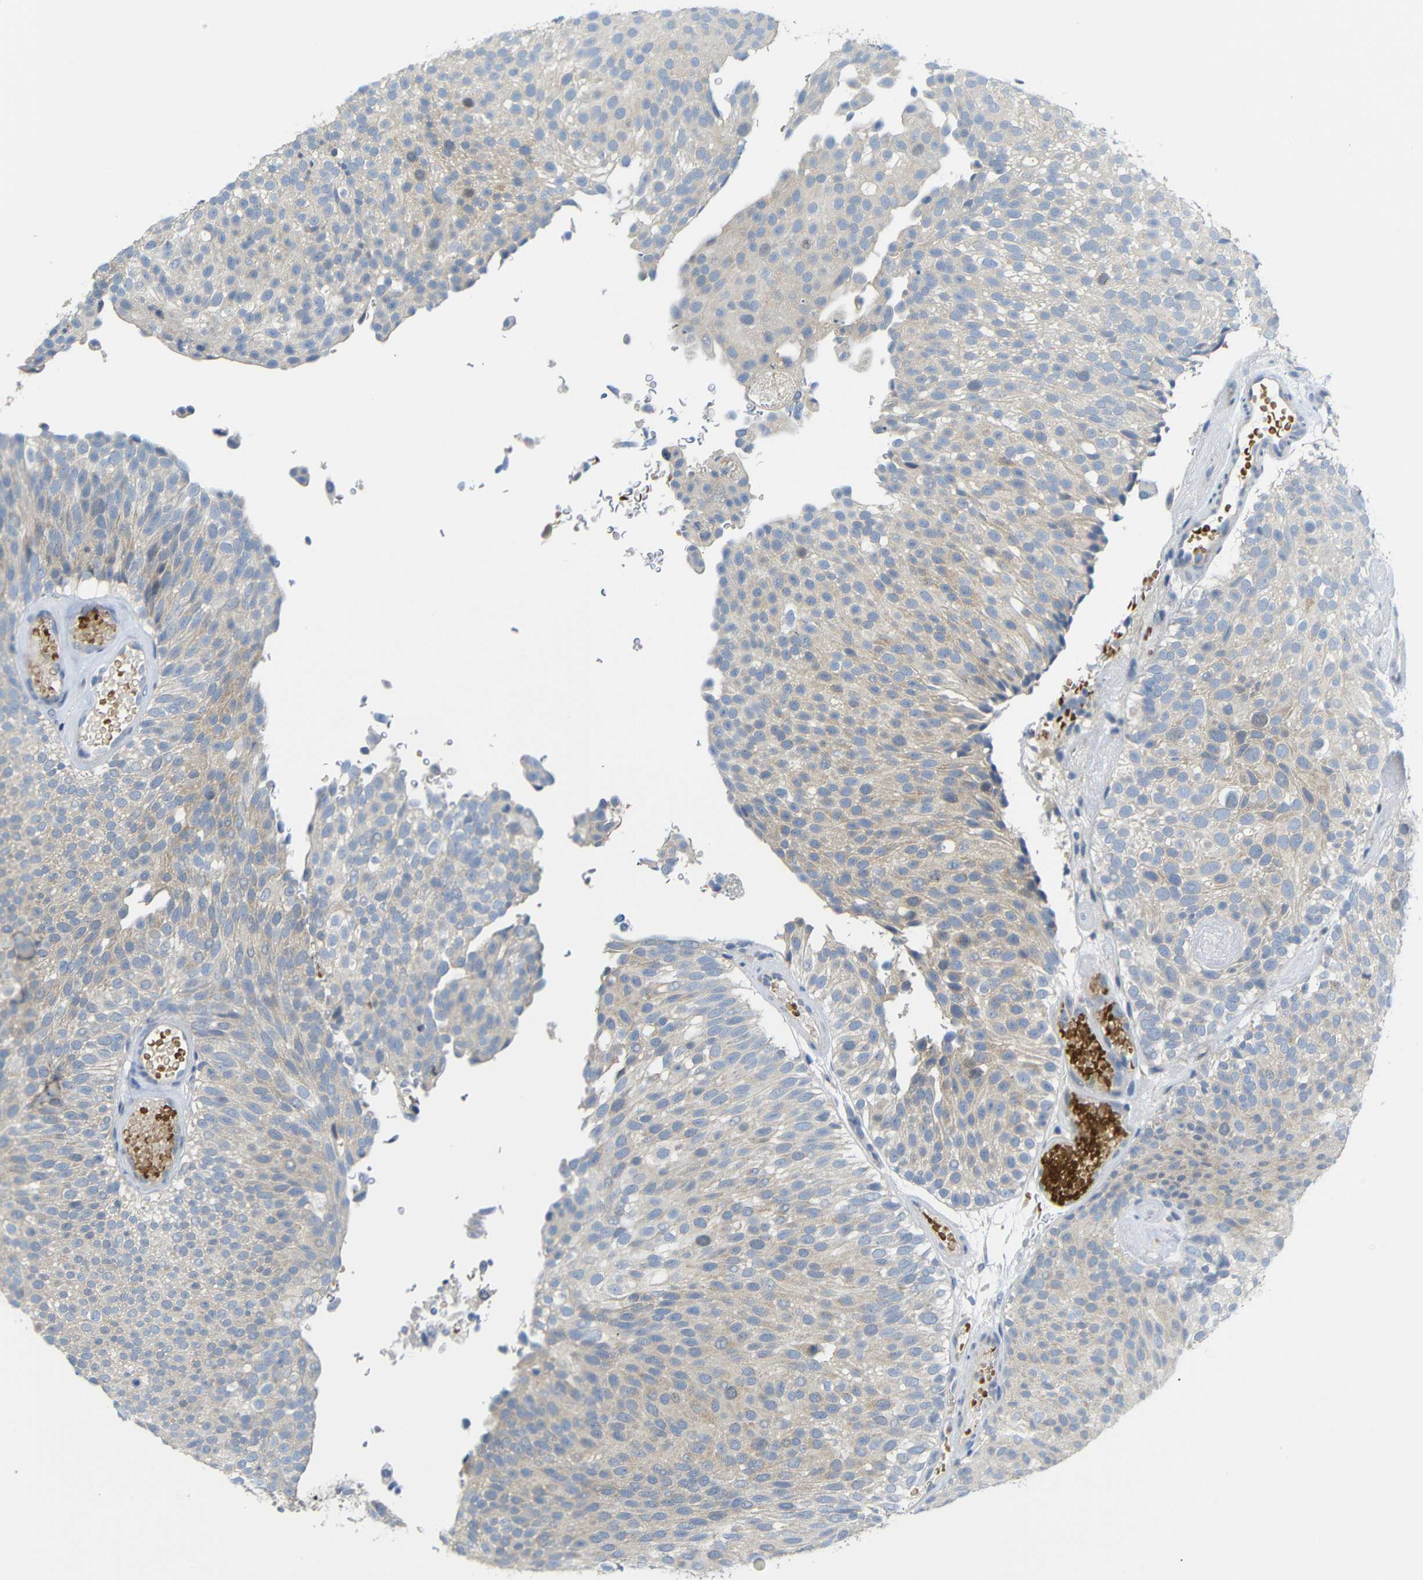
{"staining": {"intensity": "weak", "quantity": "25%-75%", "location": "cytoplasmic/membranous"}, "tissue": "urothelial cancer", "cell_type": "Tumor cells", "image_type": "cancer", "snomed": [{"axis": "morphology", "description": "Urothelial carcinoma, Low grade"}, {"axis": "topography", "description": "Urinary bladder"}], "caption": "The histopathology image demonstrates staining of low-grade urothelial carcinoma, revealing weak cytoplasmic/membranous protein expression (brown color) within tumor cells.", "gene": "TBC1D32", "patient": {"sex": "male", "age": 78}}